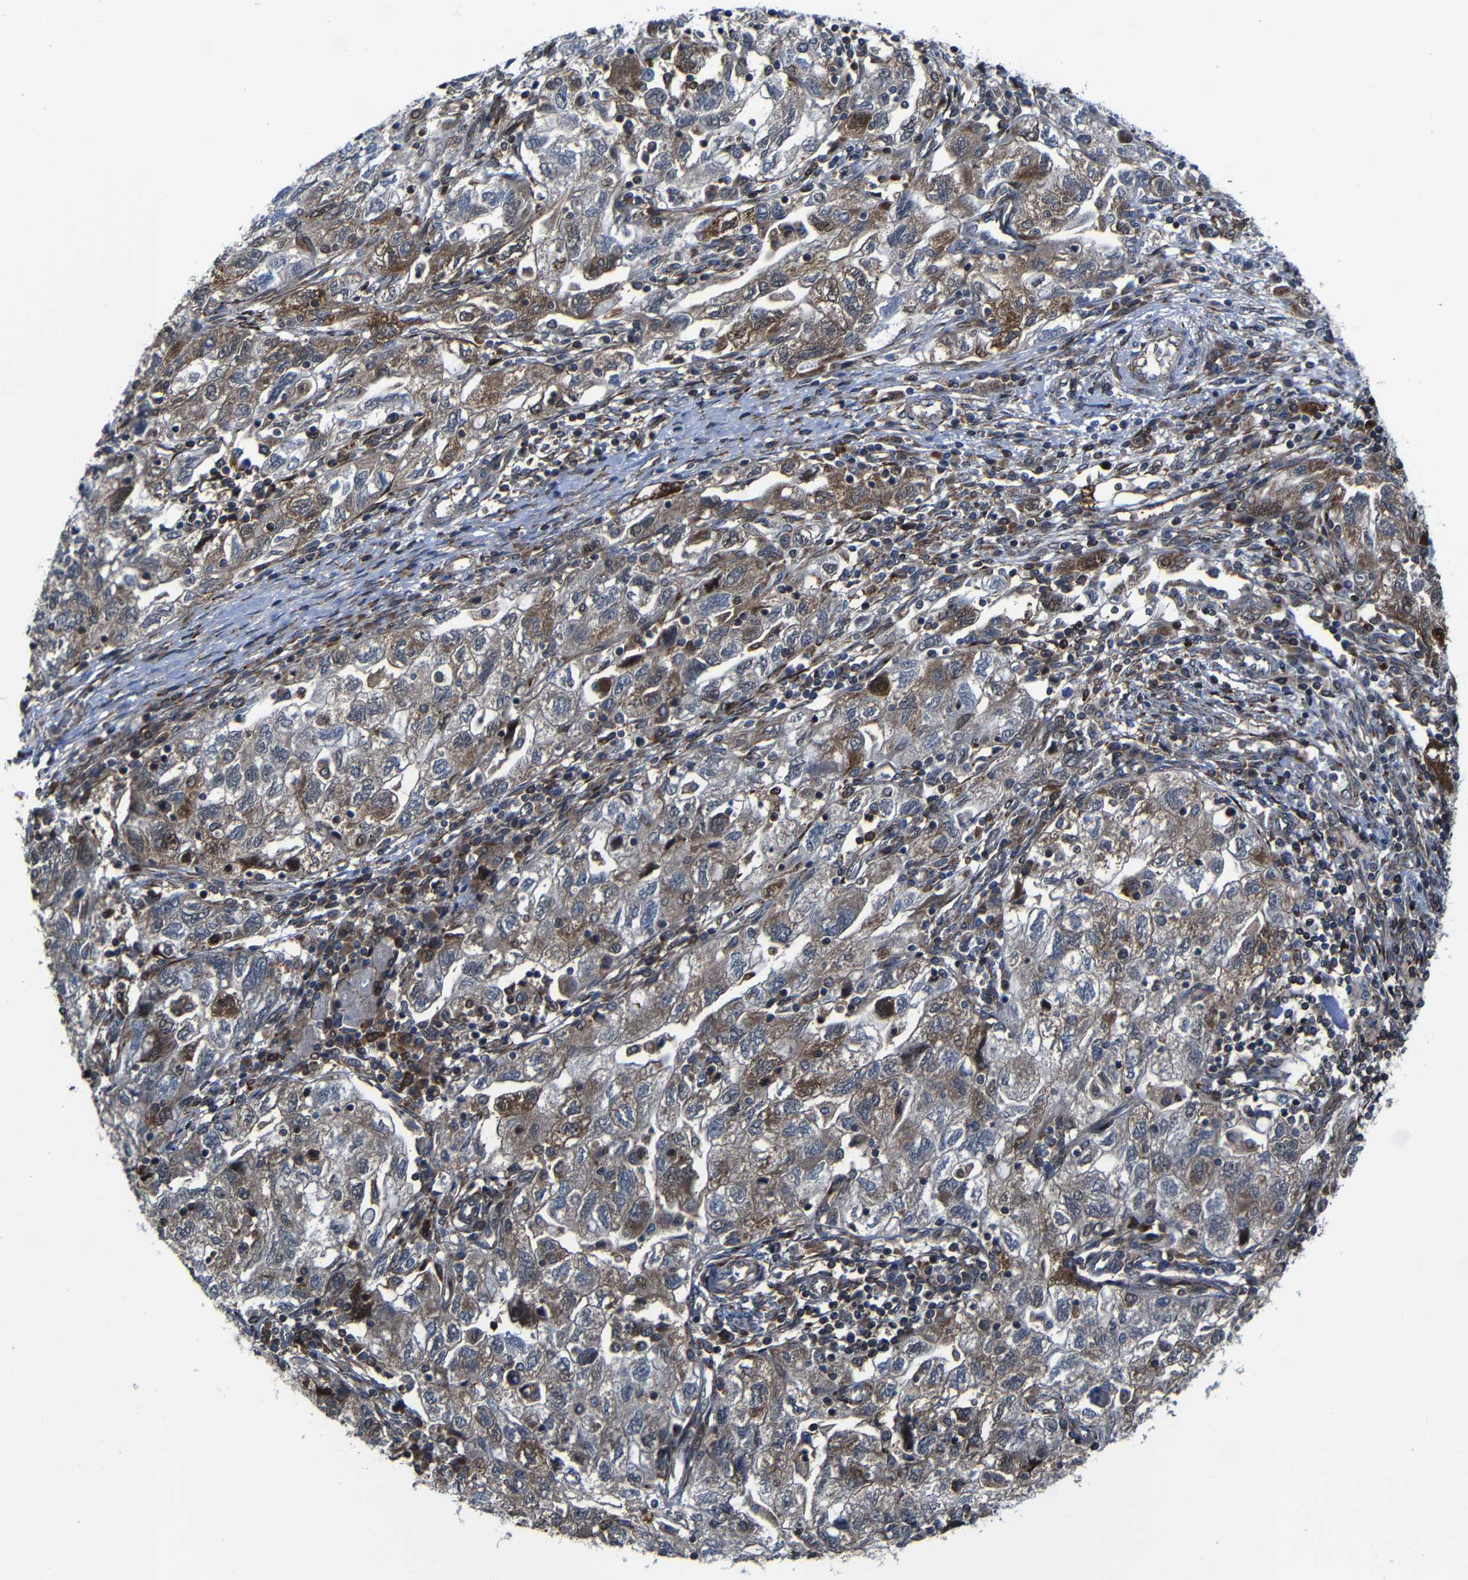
{"staining": {"intensity": "moderate", "quantity": ">75%", "location": "cytoplasmic/membranous"}, "tissue": "ovarian cancer", "cell_type": "Tumor cells", "image_type": "cancer", "snomed": [{"axis": "morphology", "description": "Carcinoma, NOS"}, {"axis": "morphology", "description": "Cystadenocarcinoma, serous, NOS"}, {"axis": "topography", "description": "Ovary"}], "caption": "Immunohistochemistry (IHC) (DAB) staining of ovarian cancer (serous cystadenocarcinoma) reveals moderate cytoplasmic/membranous protein staining in about >75% of tumor cells.", "gene": "KIAA0513", "patient": {"sex": "female", "age": 69}}